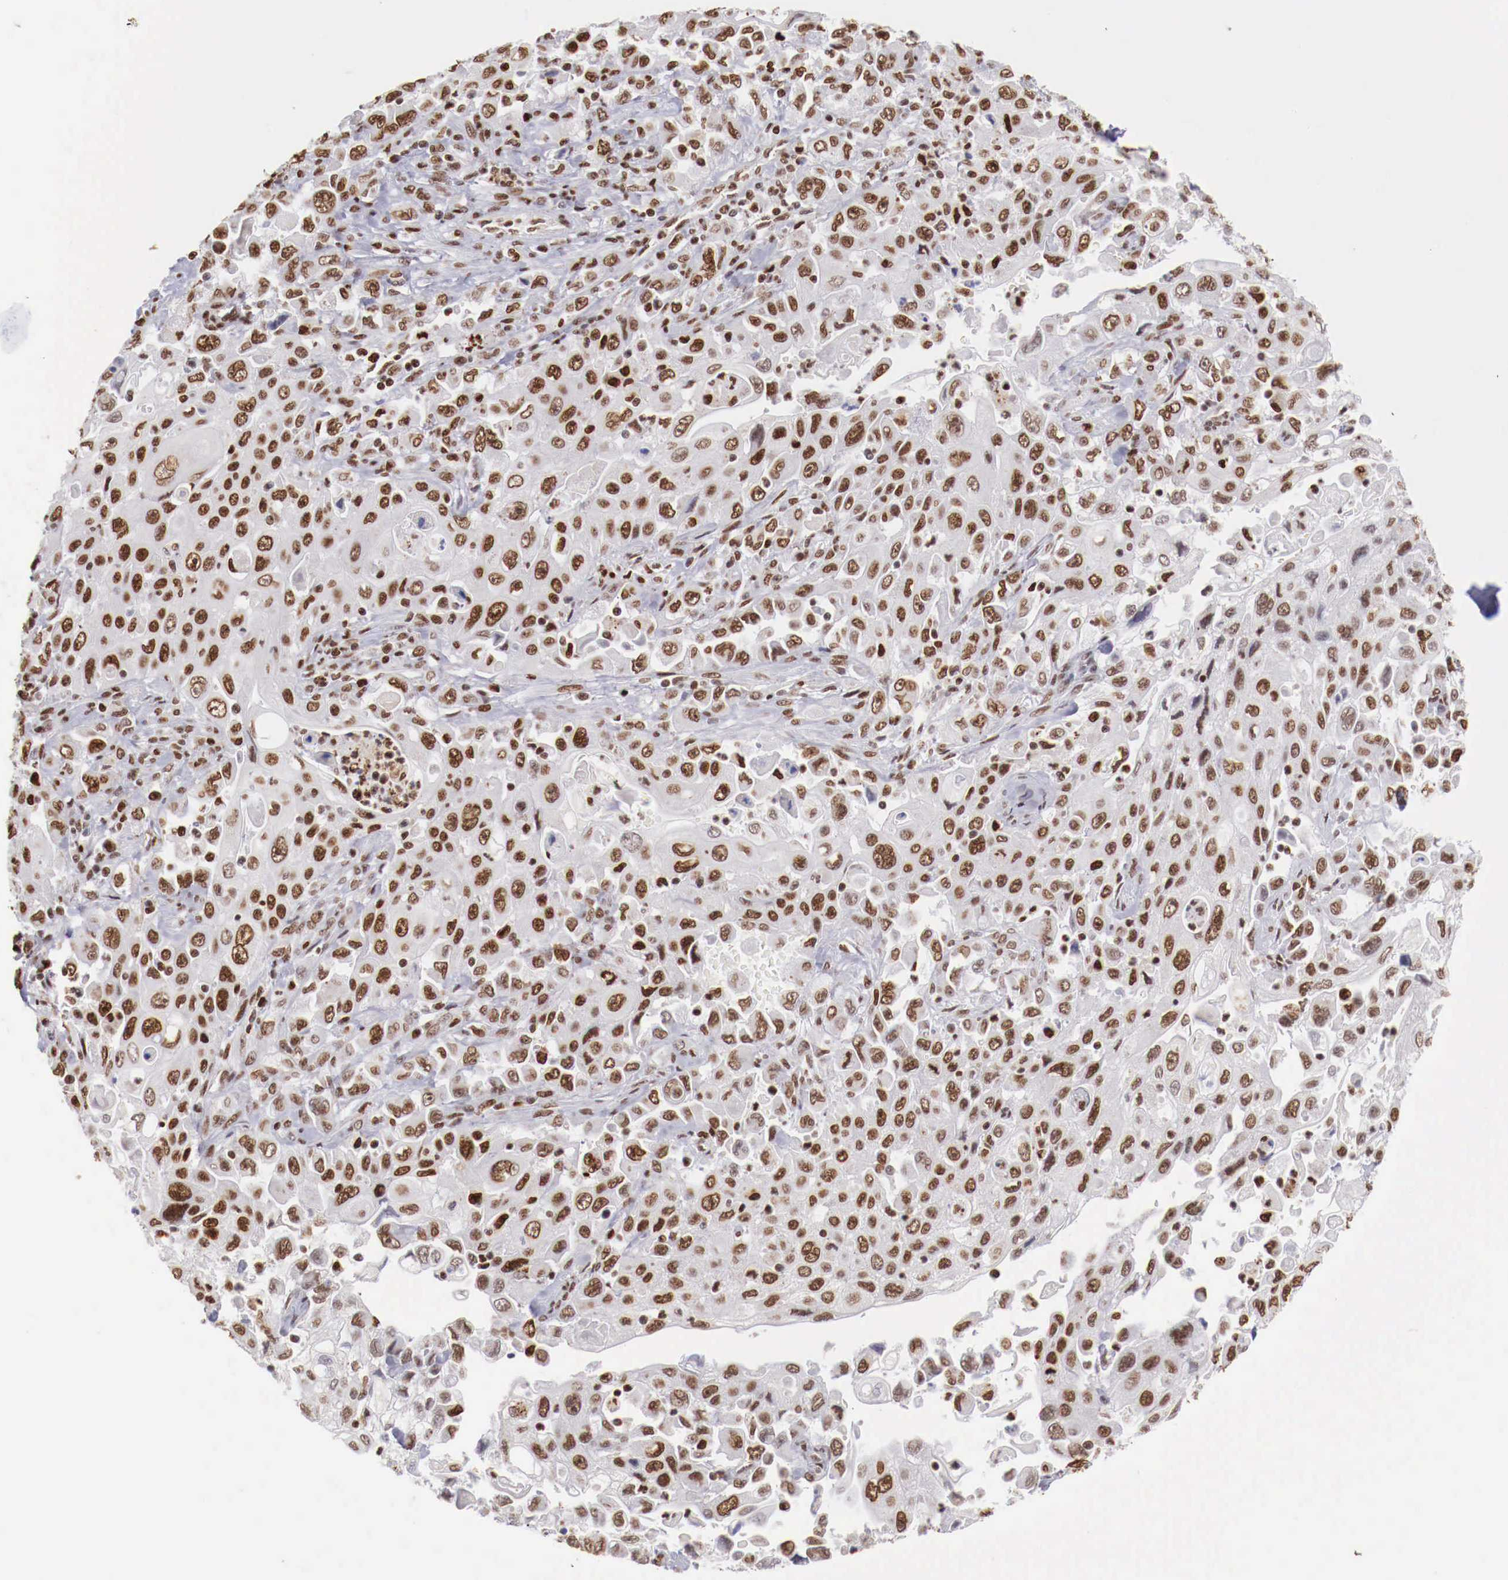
{"staining": {"intensity": "moderate", "quantity": ">75%", "location": "nuclear"}, "tissue": "pancreatic cancer", "cell_type": "Tumor cells", "image_type": "cancer", "snomed": [{"axis": "morphology", "description": "Adenocarcinoma, NOS"}, {"axis": "topography", "description": "Pancreas"}], "caption": "The histopathology image exhibits a brown stain indicating the presence of a protein in the nuclear of tumor cells in pancreatic cancer. Using DAB (3,3'-diaminobenzidine) (brown) and hematoxylin (blue) stains, captured at high magnification using brightfield microscopy.", "gene": "MAX", "patient": {"sex": "male", "age": 70}}